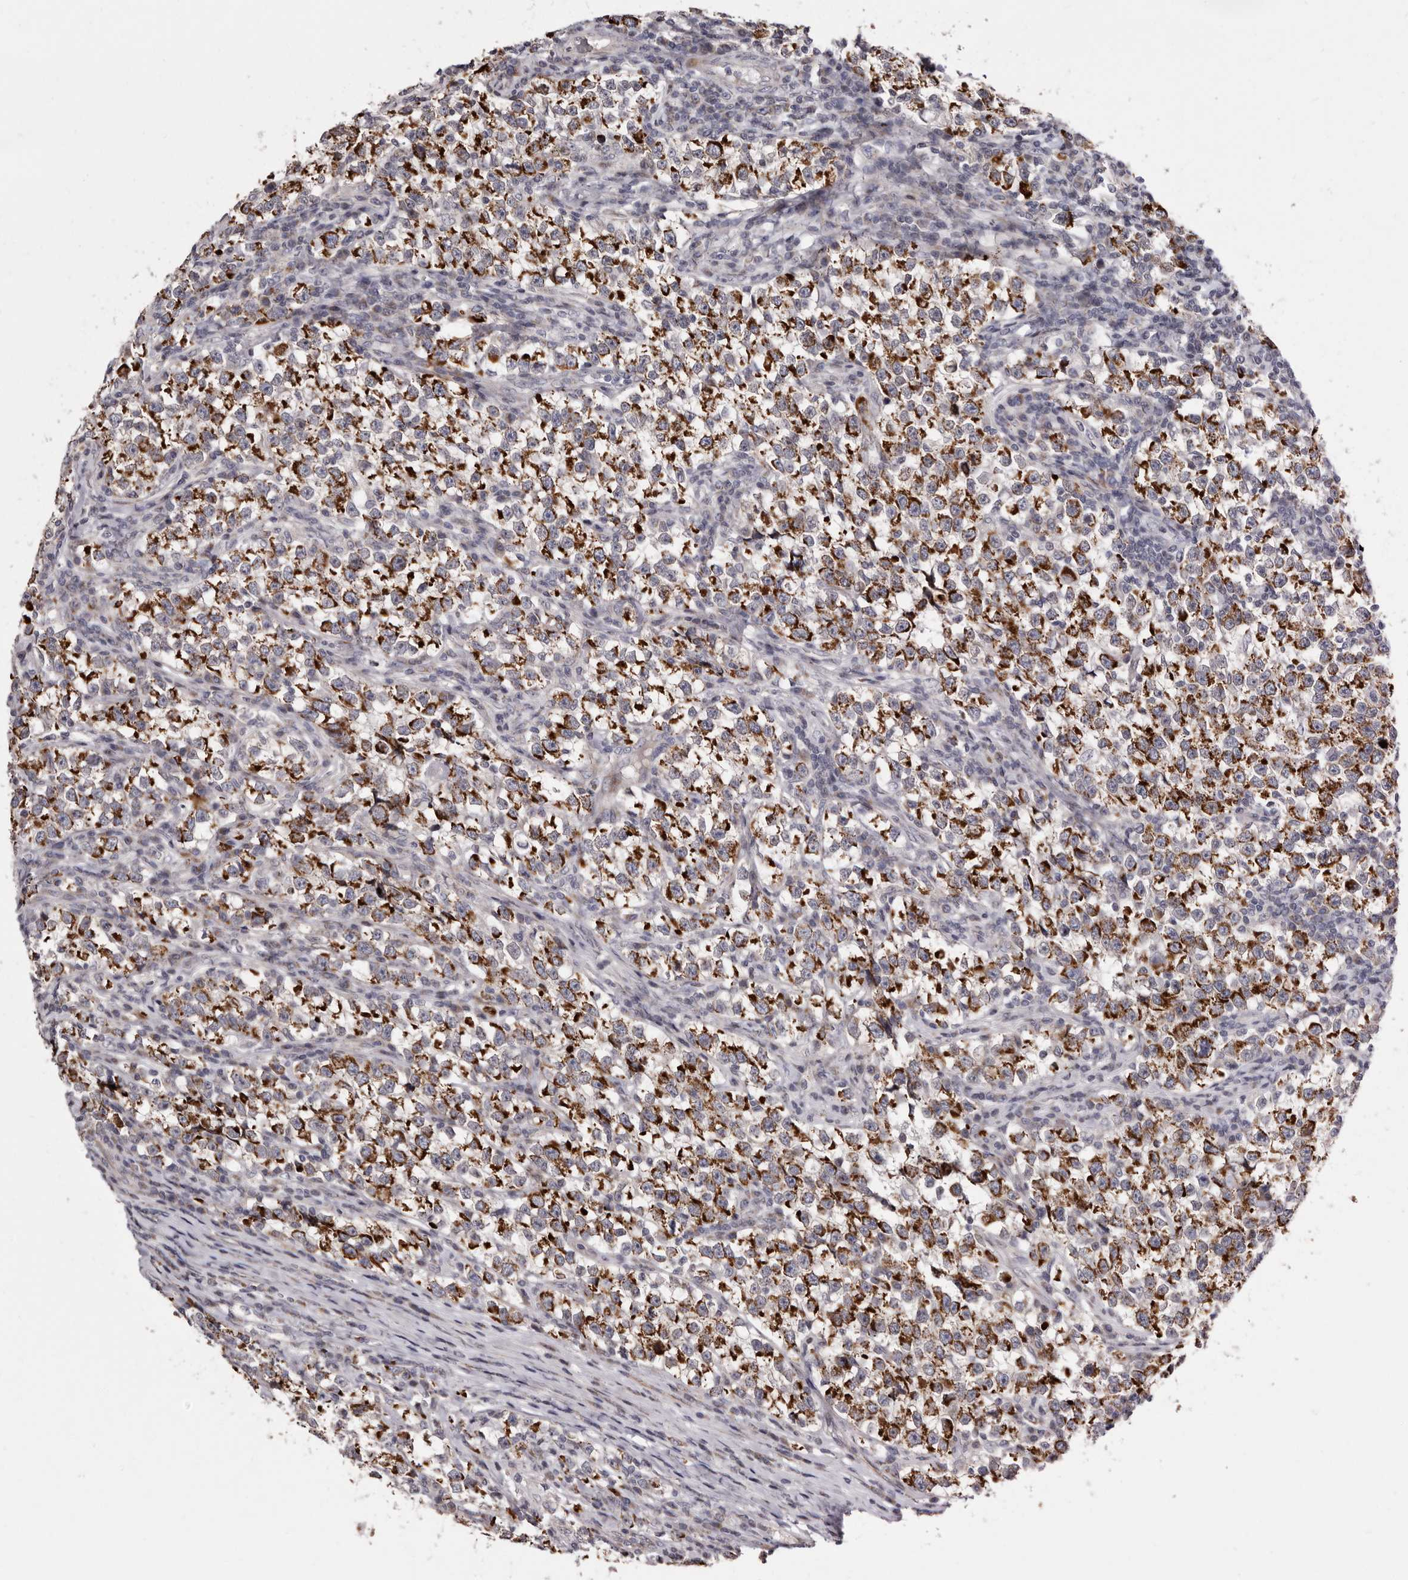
{"staining": {"intensity": "strong", "quantity": ">75%", "location": "cytoplasmic/membranous"}, "tissue": "testis cancer", "cell_type": "Tumor cells", "image_type": "cancer", "snomed": [{"axis": "morphology", "description": "Normal tissue, NOS"}, {"axis": "morphology", "description": "Seminoma, NOS"}, {"axis": "topography", "description": "Testis"}], "caption": "An IHC image of neoplastic tissue is shown. Protein staining in brown labels strong cytoplasmic/membranous positivity in seminoma (testis) within tumor cells. Immunohistochemistry stains the protein of interest in brown and the nuclei are stained blue.", "gene": "TIMM17B", "patient": {"sex": "male", "age": 43}}